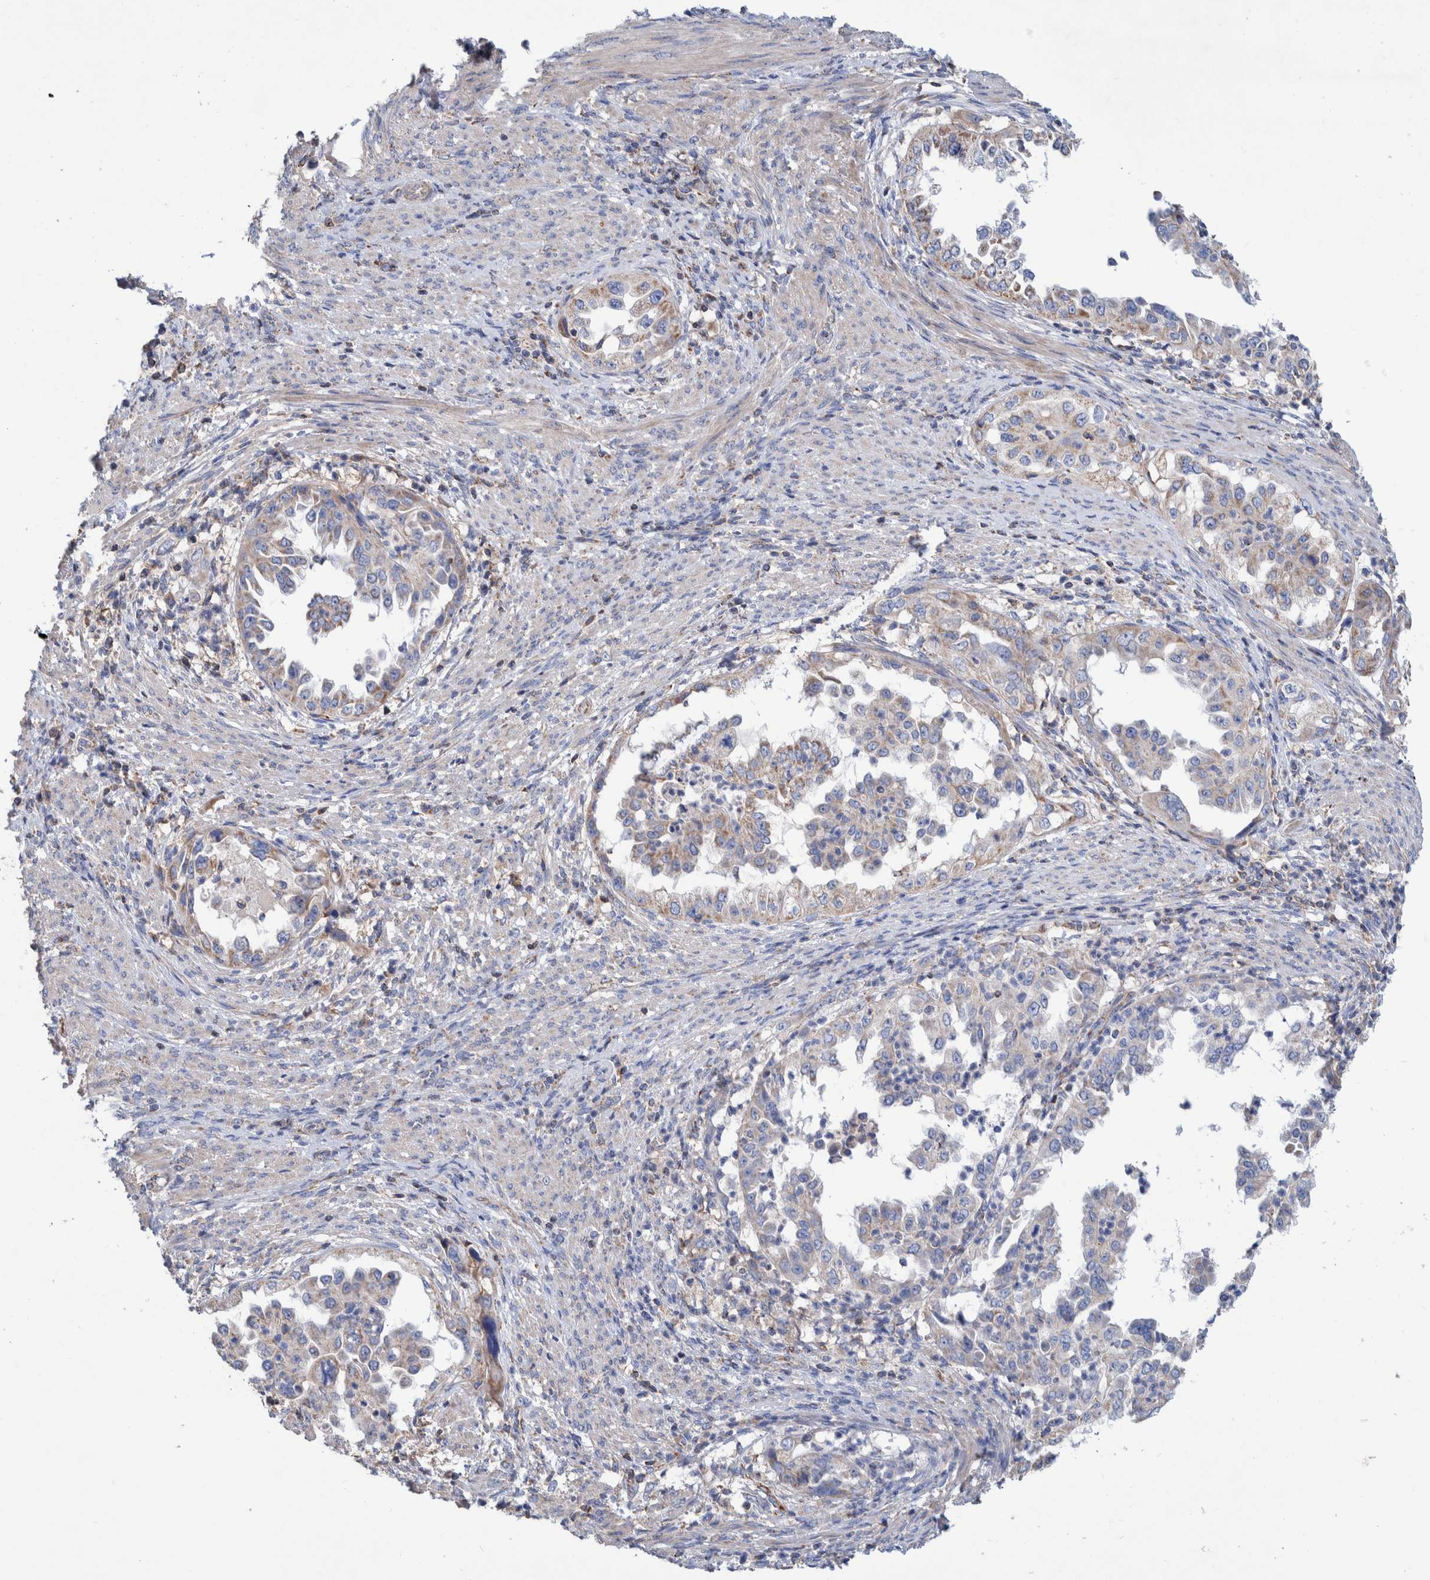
{"staining": {"intensity": "weak", "quantity": "25%-75%", "location": "cytoplasmic/membranous"}, "tissue": "endometrial cancer", "cell_type": "Tumor cells", "image_type": "cancer", "snomed": [{"axis": "morphology", "description": "Adenocarcinoma, NOS"}, {"axis": "topography", "description": "Endometrium"}], "caption": "Immunohistochemical staining of human adenocarcinoma (endometrial) reveals low levels of weak cytoplasmic/membranous positivity in about 25%-75% of tumor cells. The protein of interest is stained brown, and the nuclei are stained in blue (DAB IHC with brightfield microscopy, high magnification).", "gene": "DECR1", "patient": {"sex": "female", "age": 85}}